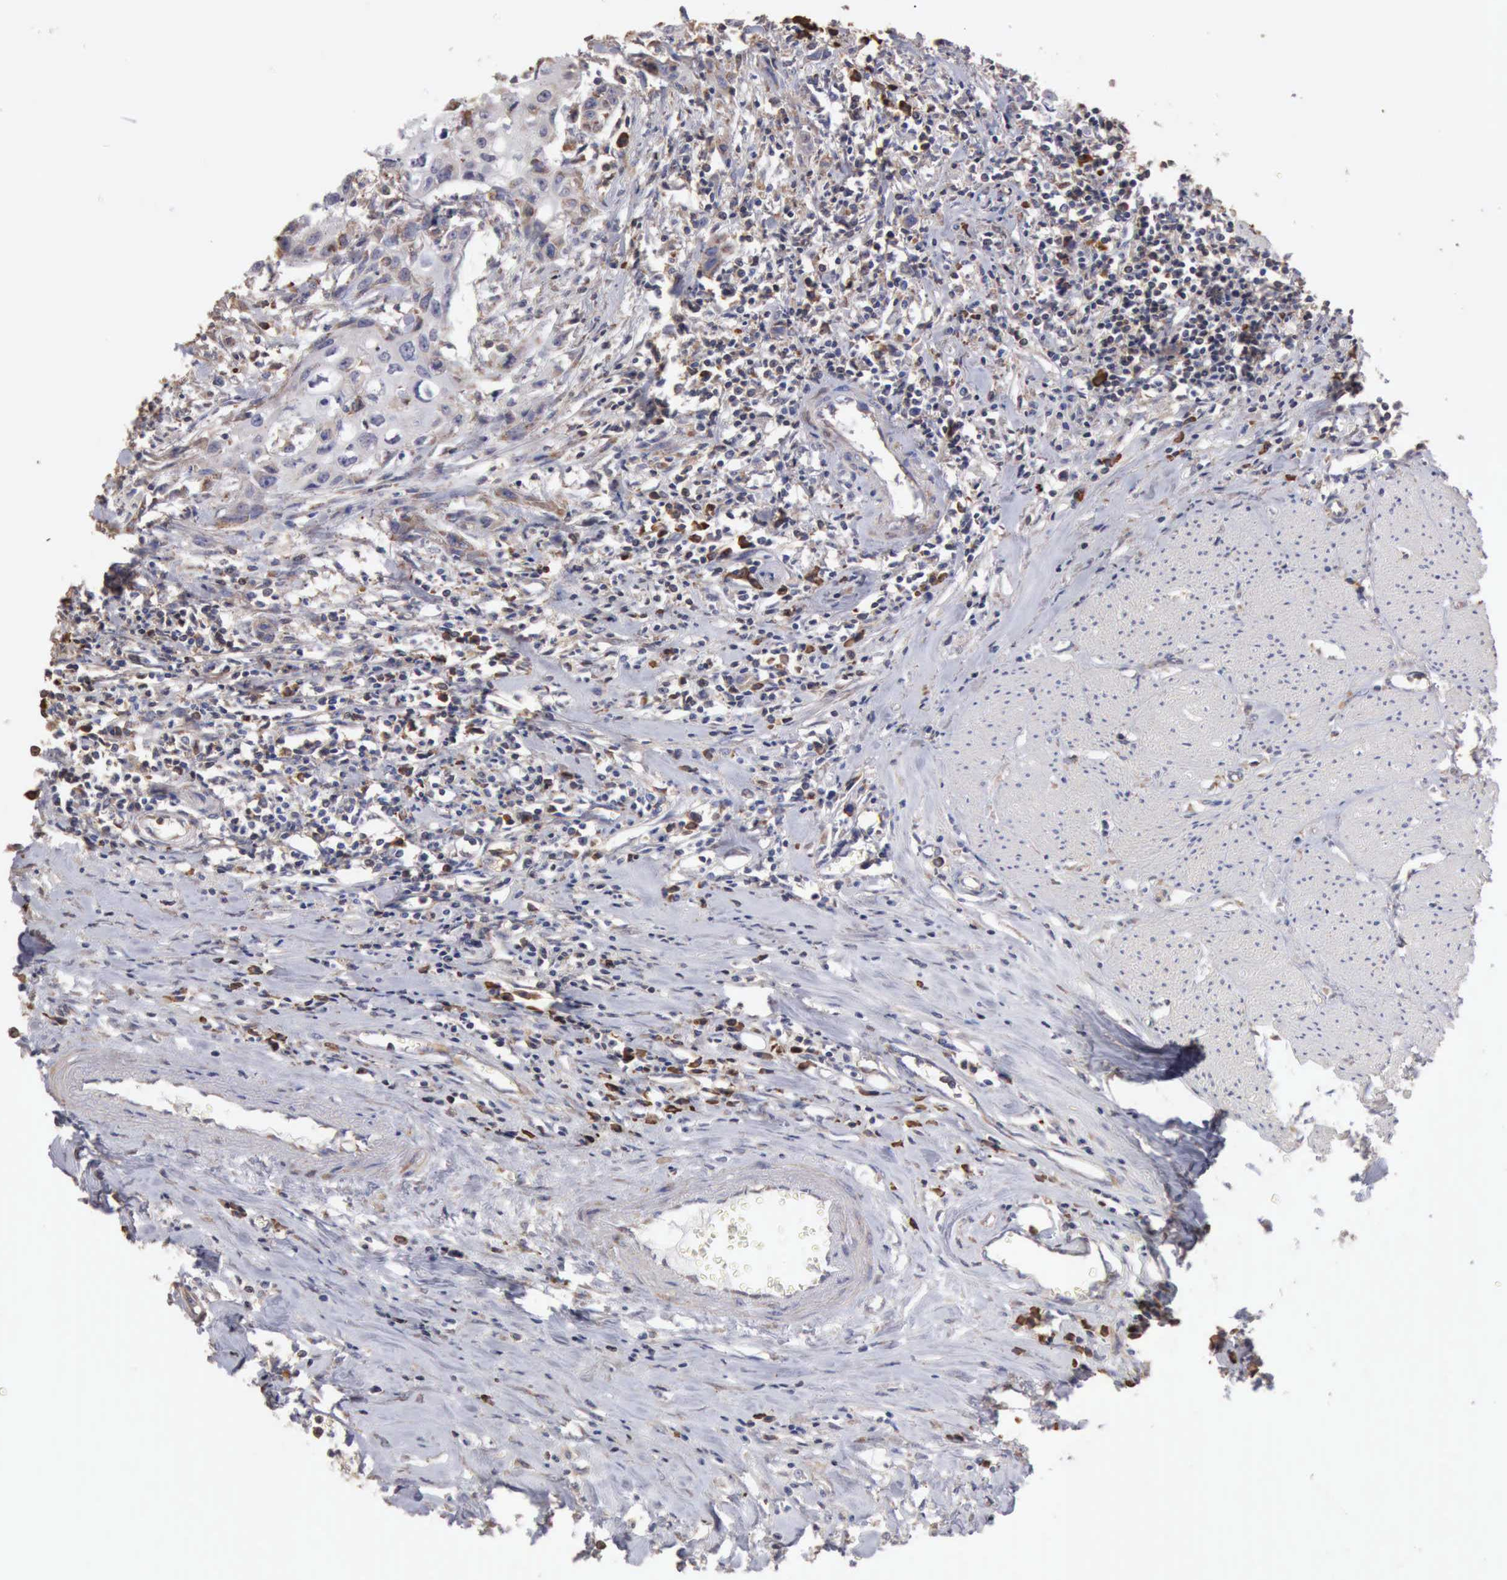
{"staining": {"intensity": "negative", "quantity": "none", "location": "none"}, "tissue": "urothelial cancer", "cell_type": "Tumor cells", "image_type": "cancer", "snomed": [{"axis": "morphology", "description": "Urothelial carcinoma, High grade"}, {"axis": "topography", "description": "Urinary bladder"}], "caption": "This is an IHC image of human urothelial cancer. There is no expression in tumor cells.", "gene": "GPR101", "patient": {"sex": "male", "age": 54}}